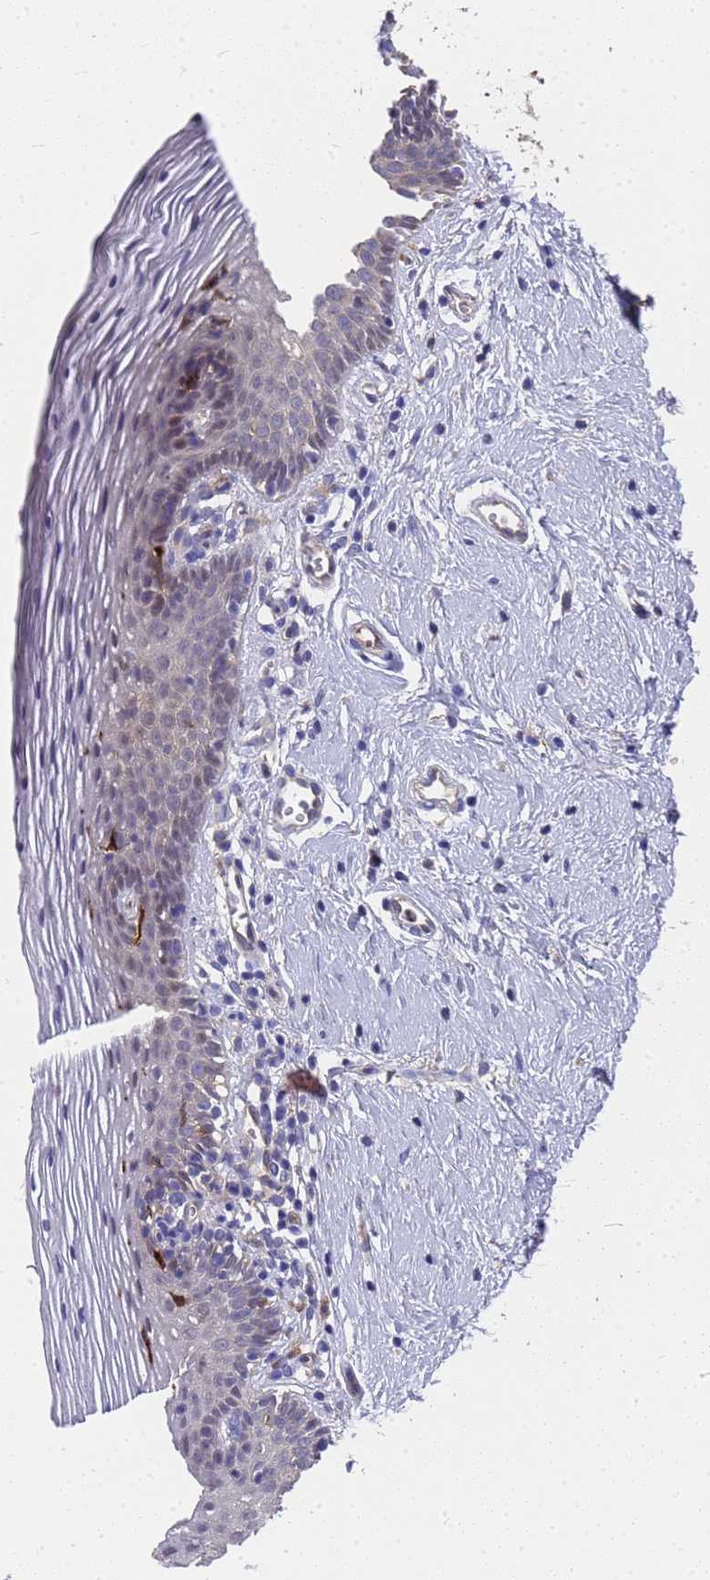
{"staining": {"intensity": "weak", "quantity": "<25%", "location": "nuclear"}, "tissue": "vagina", "cell_type": "Squamous epithelial cells", "image_type": "normal", "snomed": [{"axis": "morphology", "description": "Normal tissue, NOS"}, {"axis": "topography", "description": "Vagina"}], "caption": "Micrograph shows no protein positivity in squamous epithelial cells of unremarkable vagina. The staining is performed using DAB (3,3'-diaminobenzidine) brown chromogen with nuclei counter-stained in using hematoxylin.", "gene": "SLC35E2B", "patient": {"sex": "female", "age": 32}}